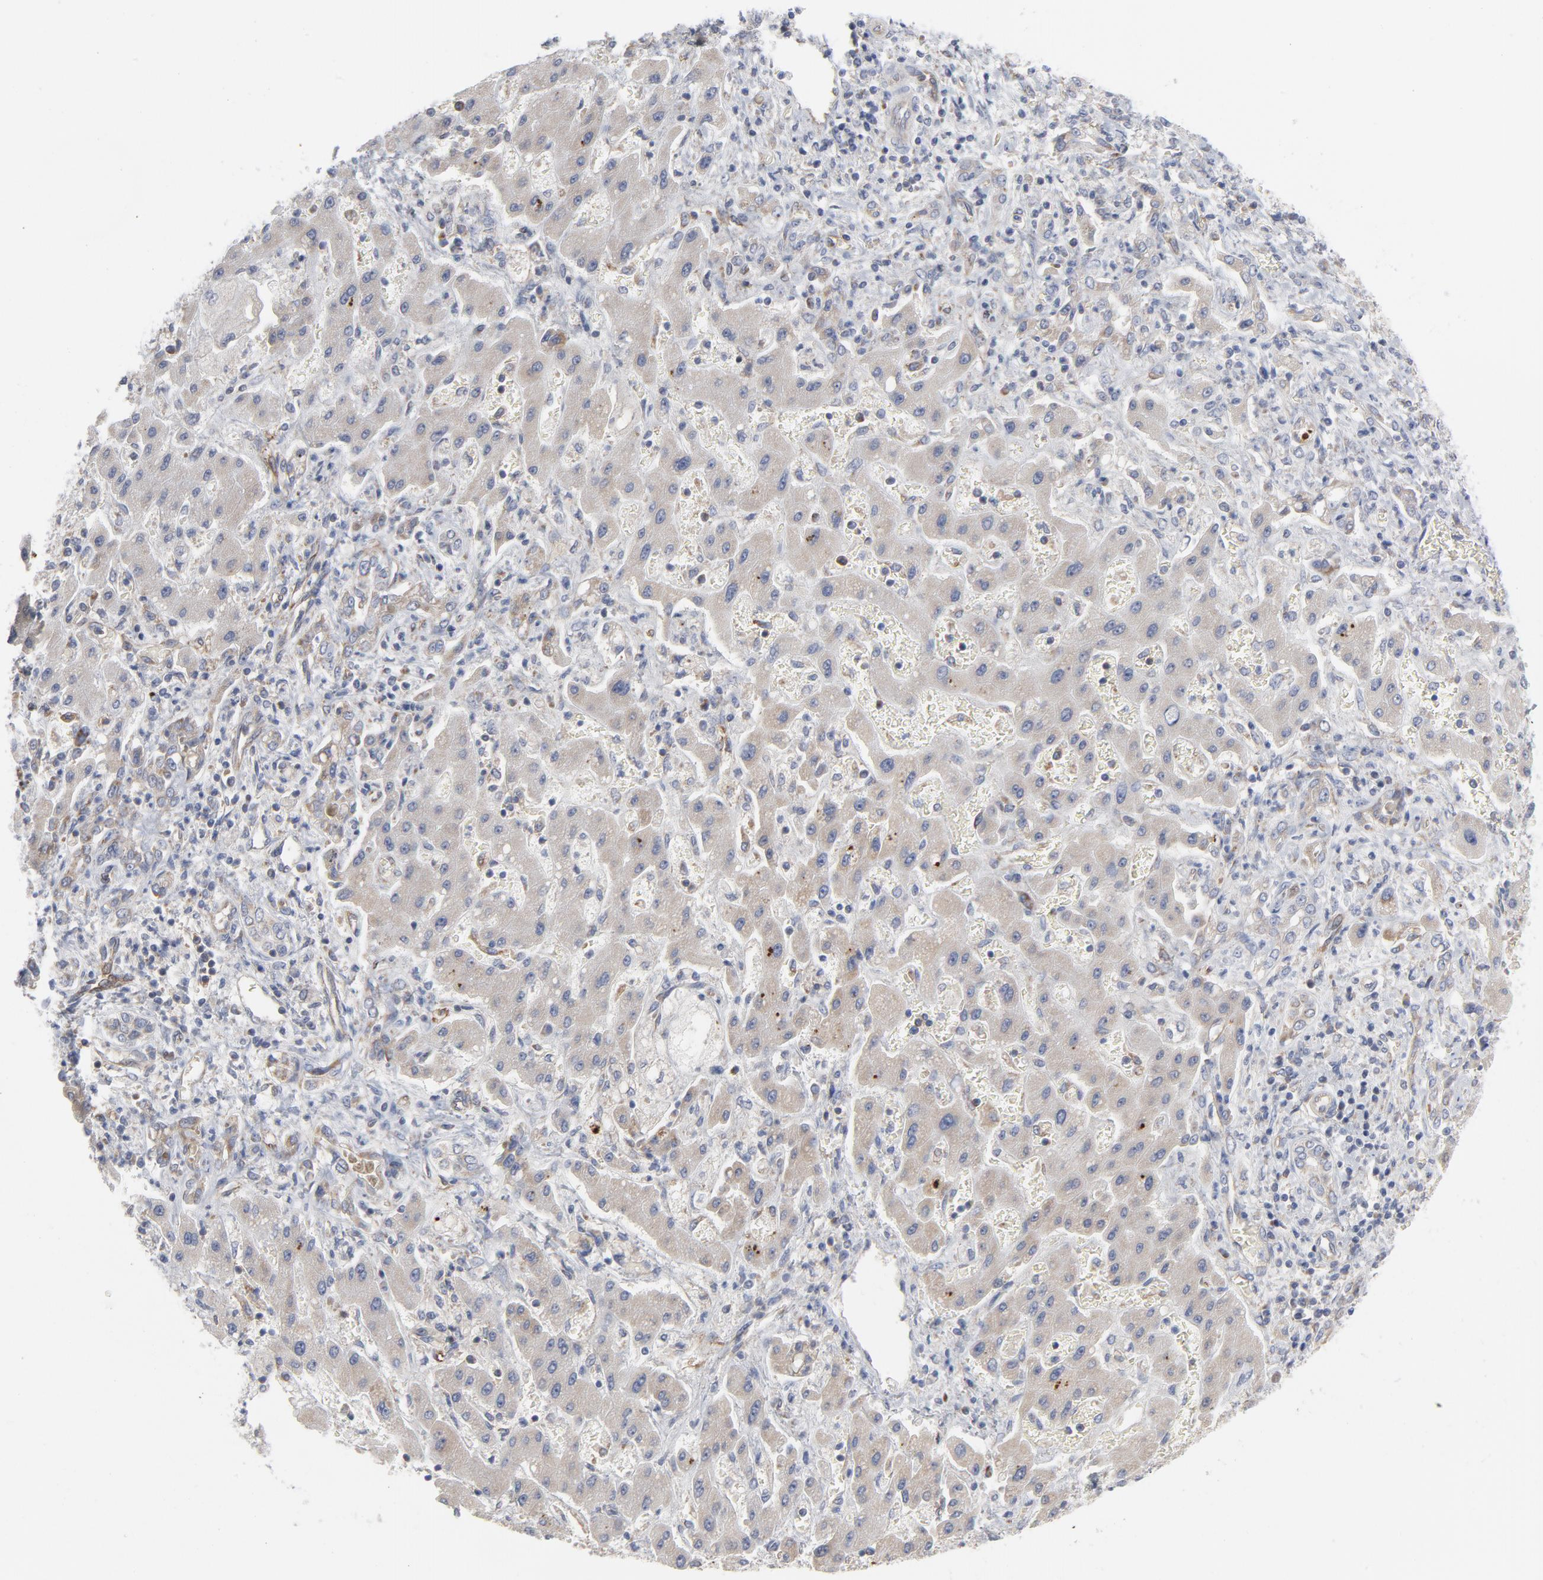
{"staining": {"intensity": "negative", "quantity": "none", "location": "none"}, "tissue": "liver cancer", "cell_type": "Tumor cells", "image_type": "cancer", "snomed": [{"axis": "morphology", "description": "Cholangiocarcinoma"}, {"axis": "topography", "description": "Liver"}], "caption": "Image shows no protein staining in tumor cells of liver cancer tissue. (Stains: DAB IHC with hematoxylin counter stain, Microscopy: brightfield microscopy at high magnification).", "gene": "OXA1L", "patient": {"sex": "male", "age": 50}}